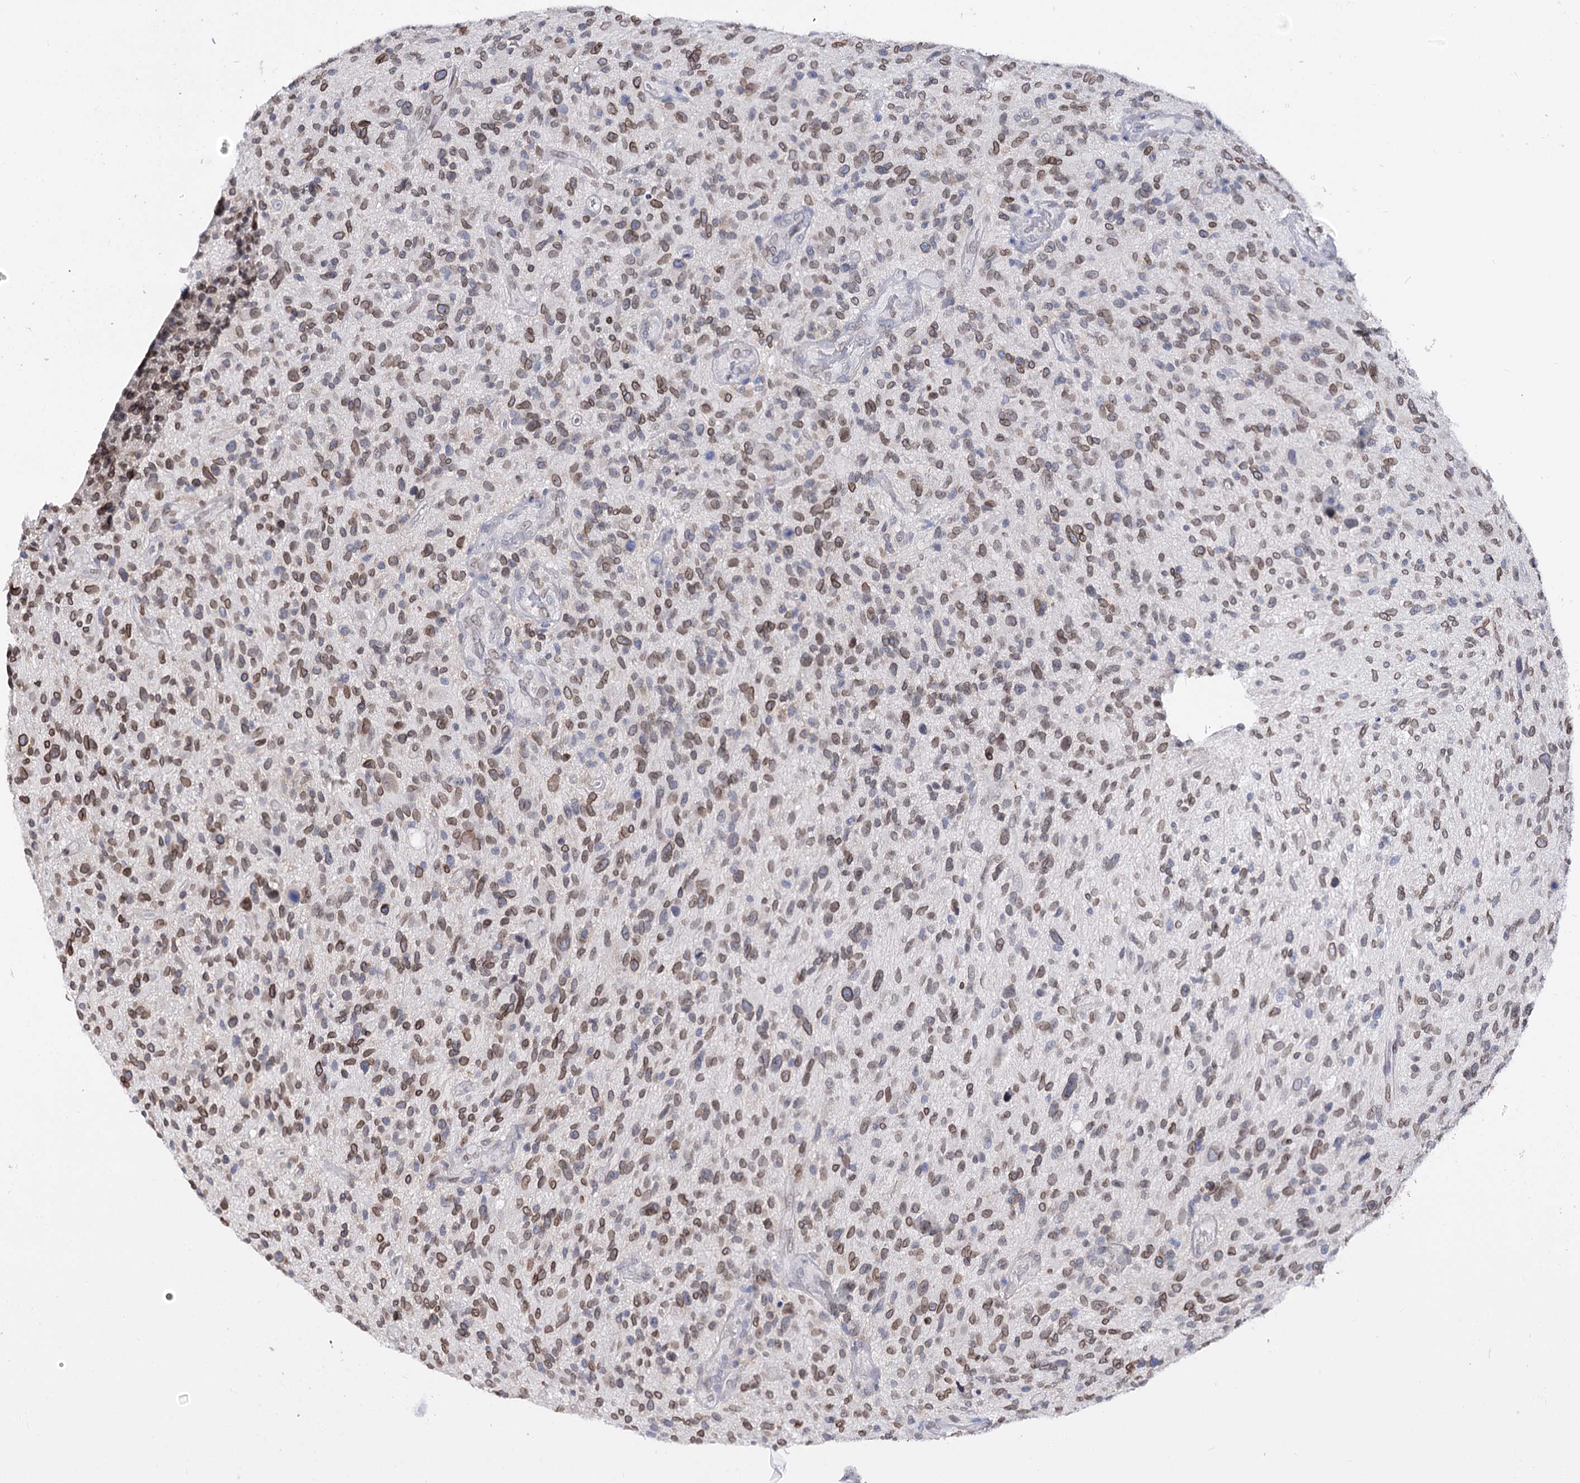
{"staining": {"intensity": "moderate", "quantity": ">75%", "location": "cytoplasmic/membranous,nuclear"}, "tissue": "glioma", "cell_type": "Tumor cells", "image_type": "cancer", "snomed": [{"axis": "morphology", "description": "Glioma, malignant, High grade"}, {"axis": "topography", "description": "Brain"}], "caption": "Moderate cytoplasmic/membranous and nuclear expression for a protein is appreciated in approximately >75% of tumor cells of malignant glioma (high-grade) using immunohistochemistry (IHC).", "gene": "TMEM201", "patient": {"sex": "male", "age": 47}}